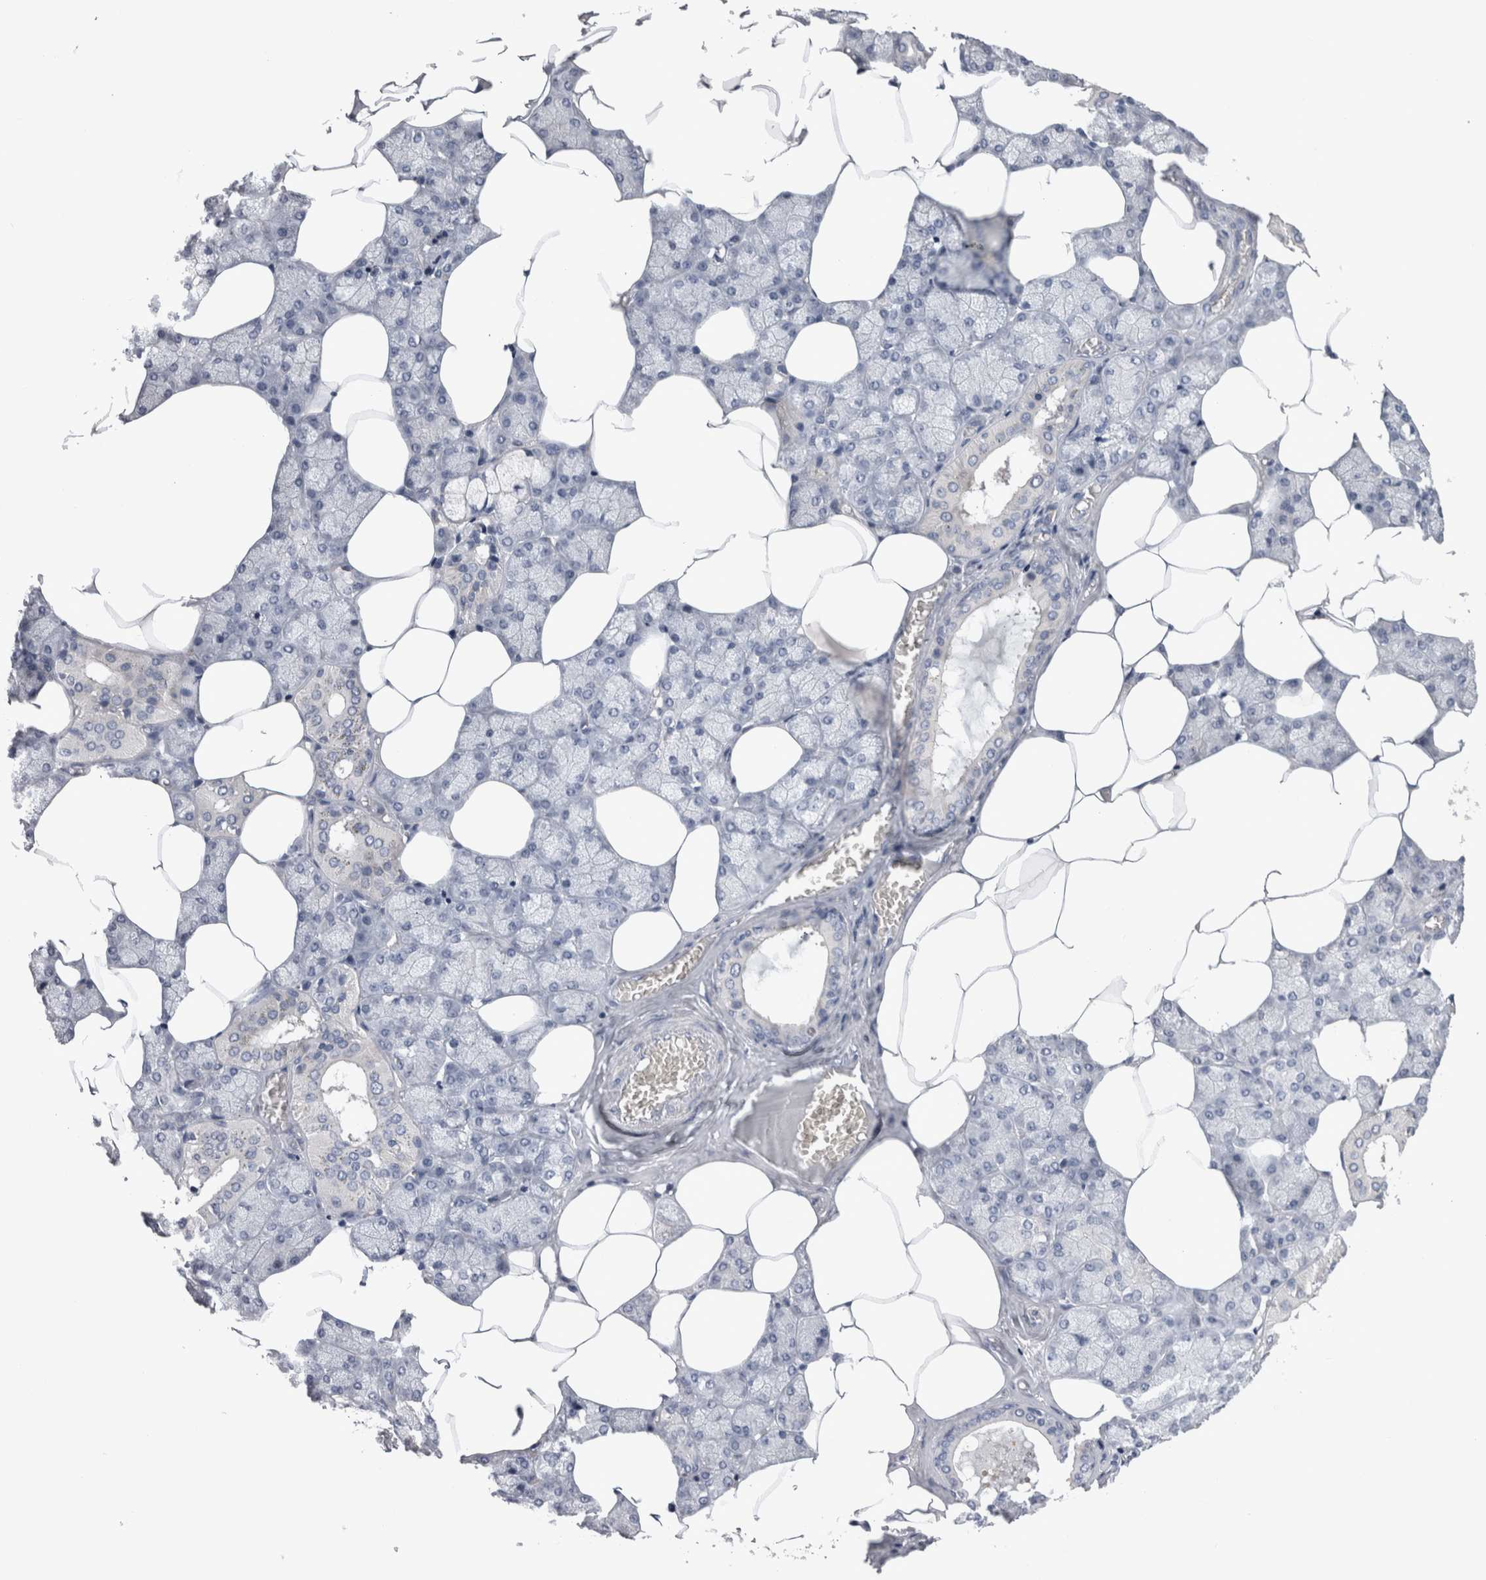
{"staining": {"intensity": "moderate", "quantity": "25%-75%", "location": "cytoplasmic/membranous"}, "tissue": "salivary gland", "cell_type": "Glandular cells", "image_type": "normal", "snomed": [{"axis": "morphology", "description": "Normal tissue, NOS"}, {"axis": "topography", "description": "Salivary gland"}], "caption": "Salivary gland stained with a brown dye reveals moderate cytoplasmic/membranous positive expression in about 25%-75% of glandular cells.", "gene": "DCTN6", "patient": {"sex": "male", "age": 62}}